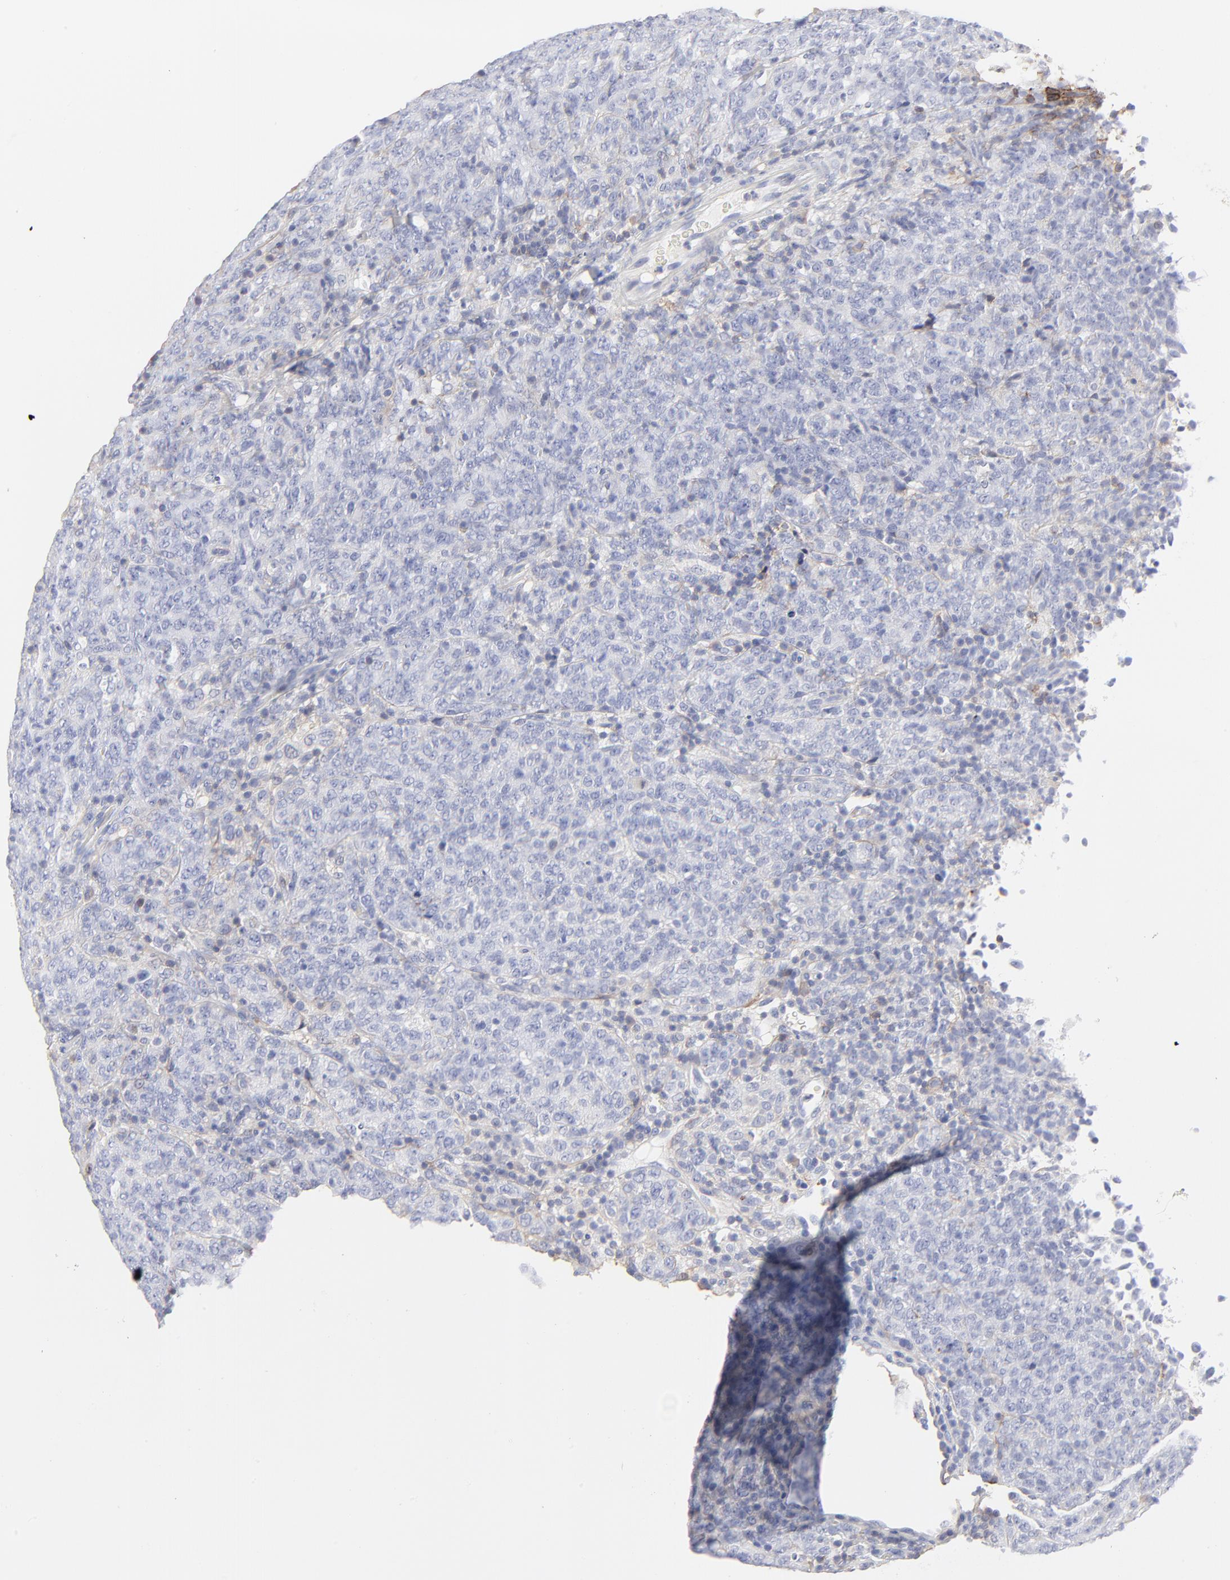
{"staining": {"intensity": "negative", "quantity": "none", "location": "none"}, "tissue": "lymphoma", "cell_type": "Tumor cells", "image_type": "cancer", "snomed": [{"axis": "morphology", "description": "Malignant lymphoma, non-Hodgkin's type, High grade"}, {"axis": "topography", "description": "Tonsil"}], "caption": "High power microscopy histopathology image of an immunohistochemistry micrograph of lymphoma, revealing no significant expression in tumor cells.", "gene": "ANXA6", "patient": {"sex": "female", "age": 36}}